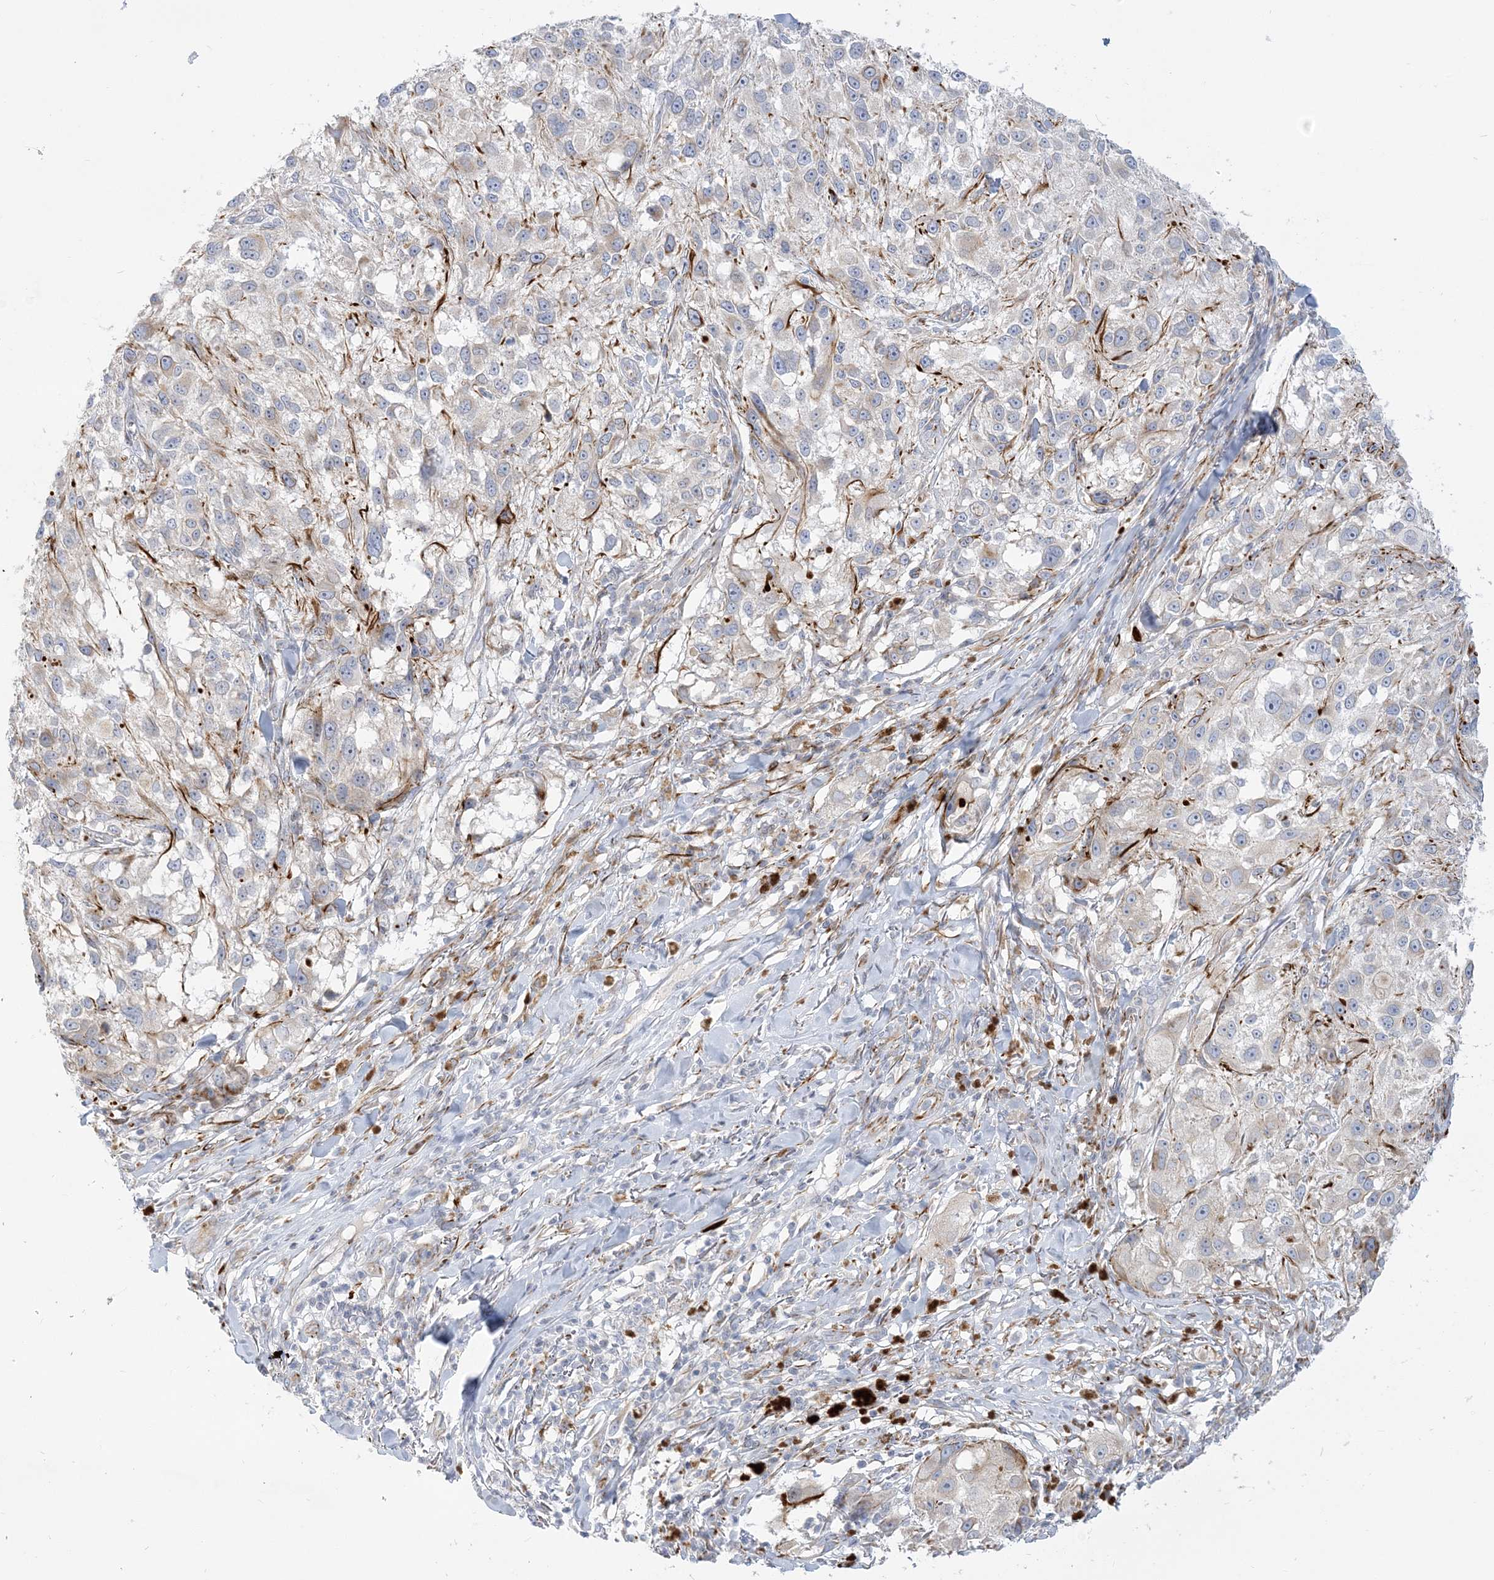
{"staining": {"intensity": "negative", "quantity": "none", "location": "none"}, "tissue": "melanoma", "cell_type": "Tumor cells", "image_type": "cancer", "snomed": [{"axis": "morphology", "description": "Necrosis, NOS"}, {"axis": "morphology", "description": "Malignant melanoma, NOS"}, {"axis": "topography", "description": "Skin"}], "caption": "A high-resolution image shows immunohistochemistry (IHC) staining of melanoma, which shows no significant positivity in tumor cells.", "gene": "GPAT2", "patient": {"sex": "female", "age": 87}}